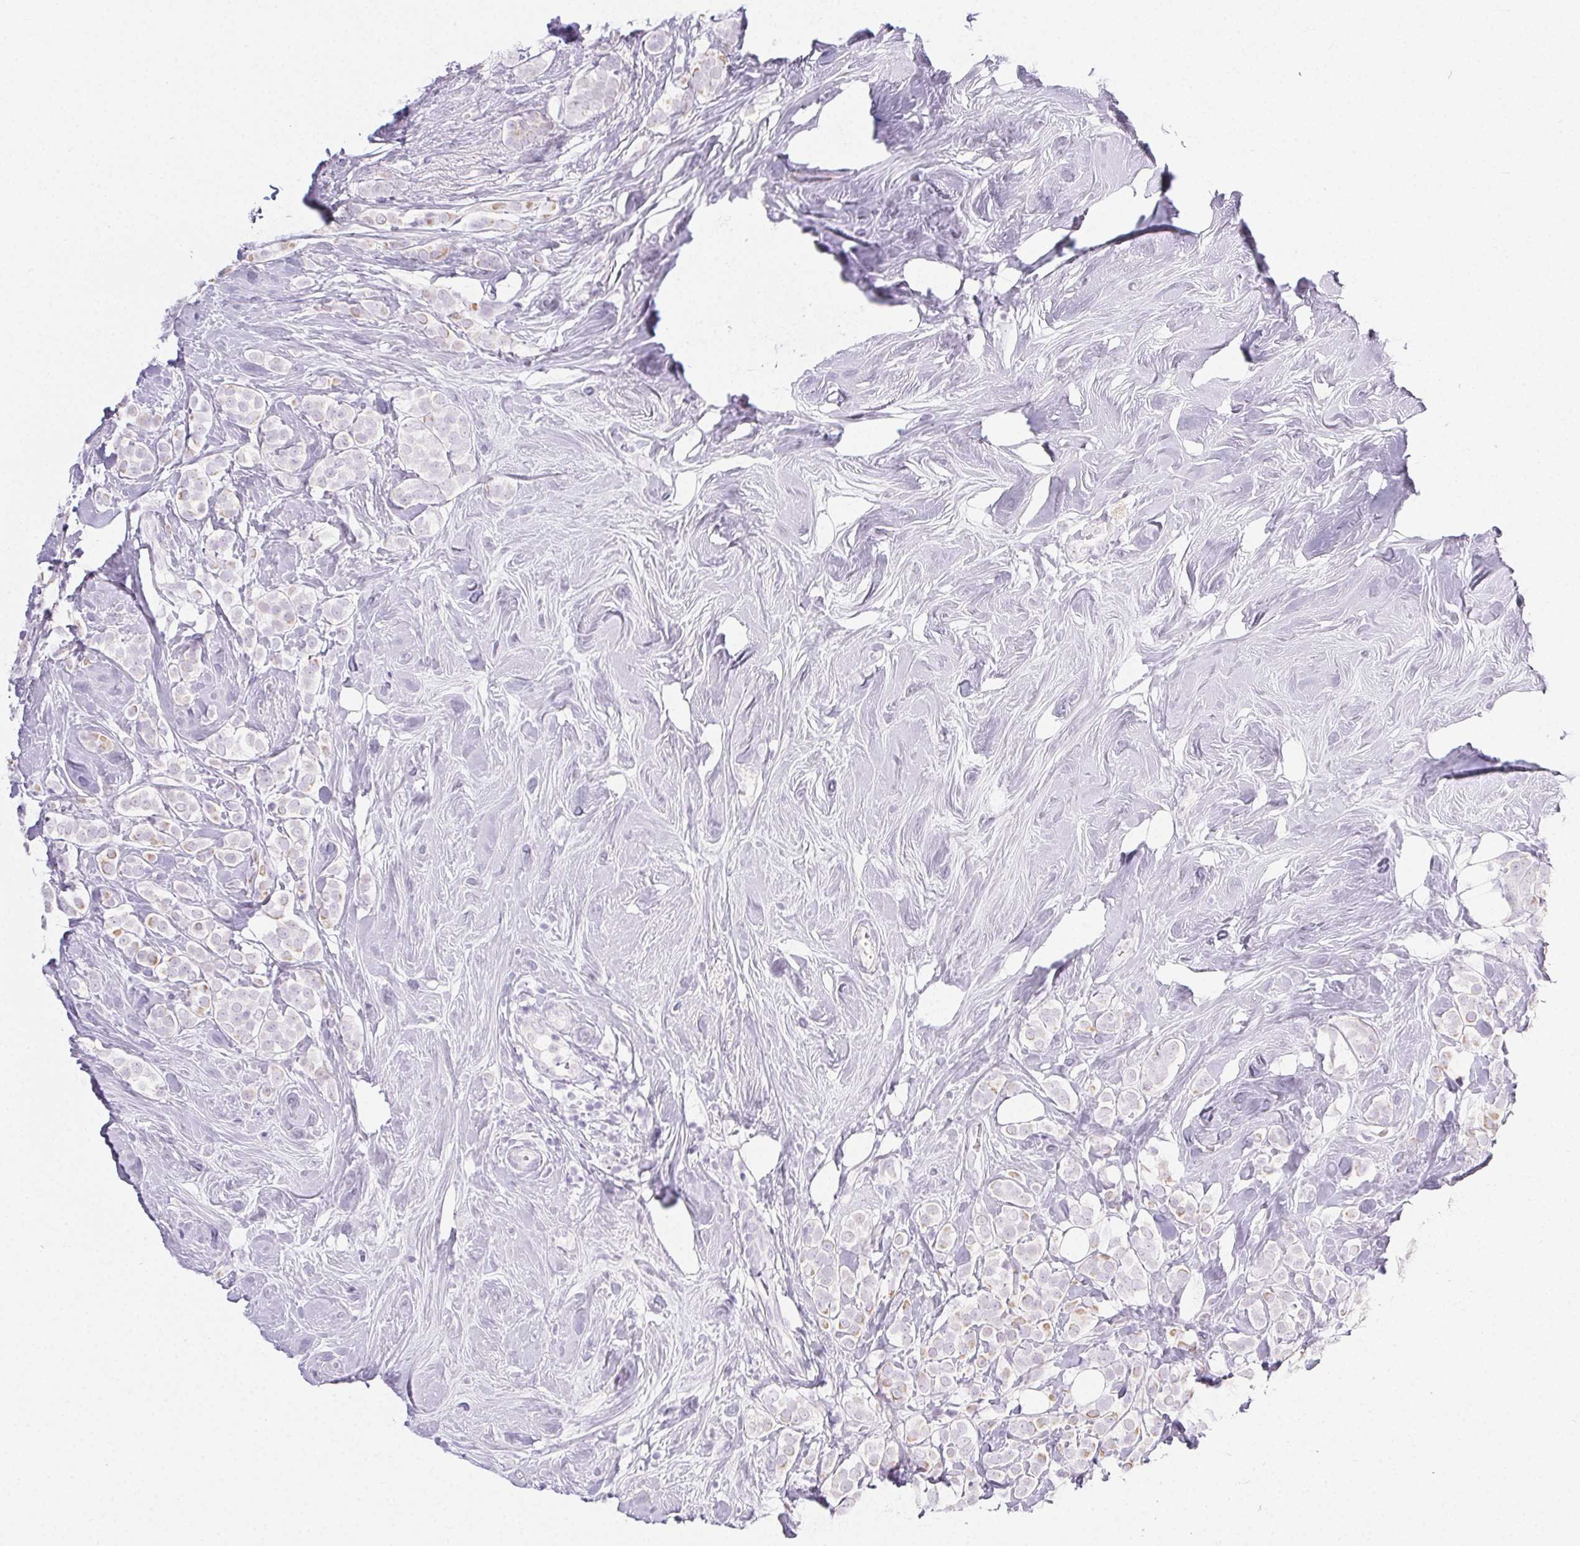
{"staining": {"intensity": "negative", "quantity": "none", "location": "none"}, "tissue": "breast cancer", "cell_type": "Tumor cells", "image_type": "cancer", "snomed": [{"axis": "morphology", "description": "Lobular carcinoma"}, {"axis": "topography", "description": "Breast"}], "caption": "A histopathology image of lobular carcinoma (breast) stained for a protein exhibits no brown staining in tumor cells.", "gene": "PI3", "patient": {"sex": "female", "age": 49}}